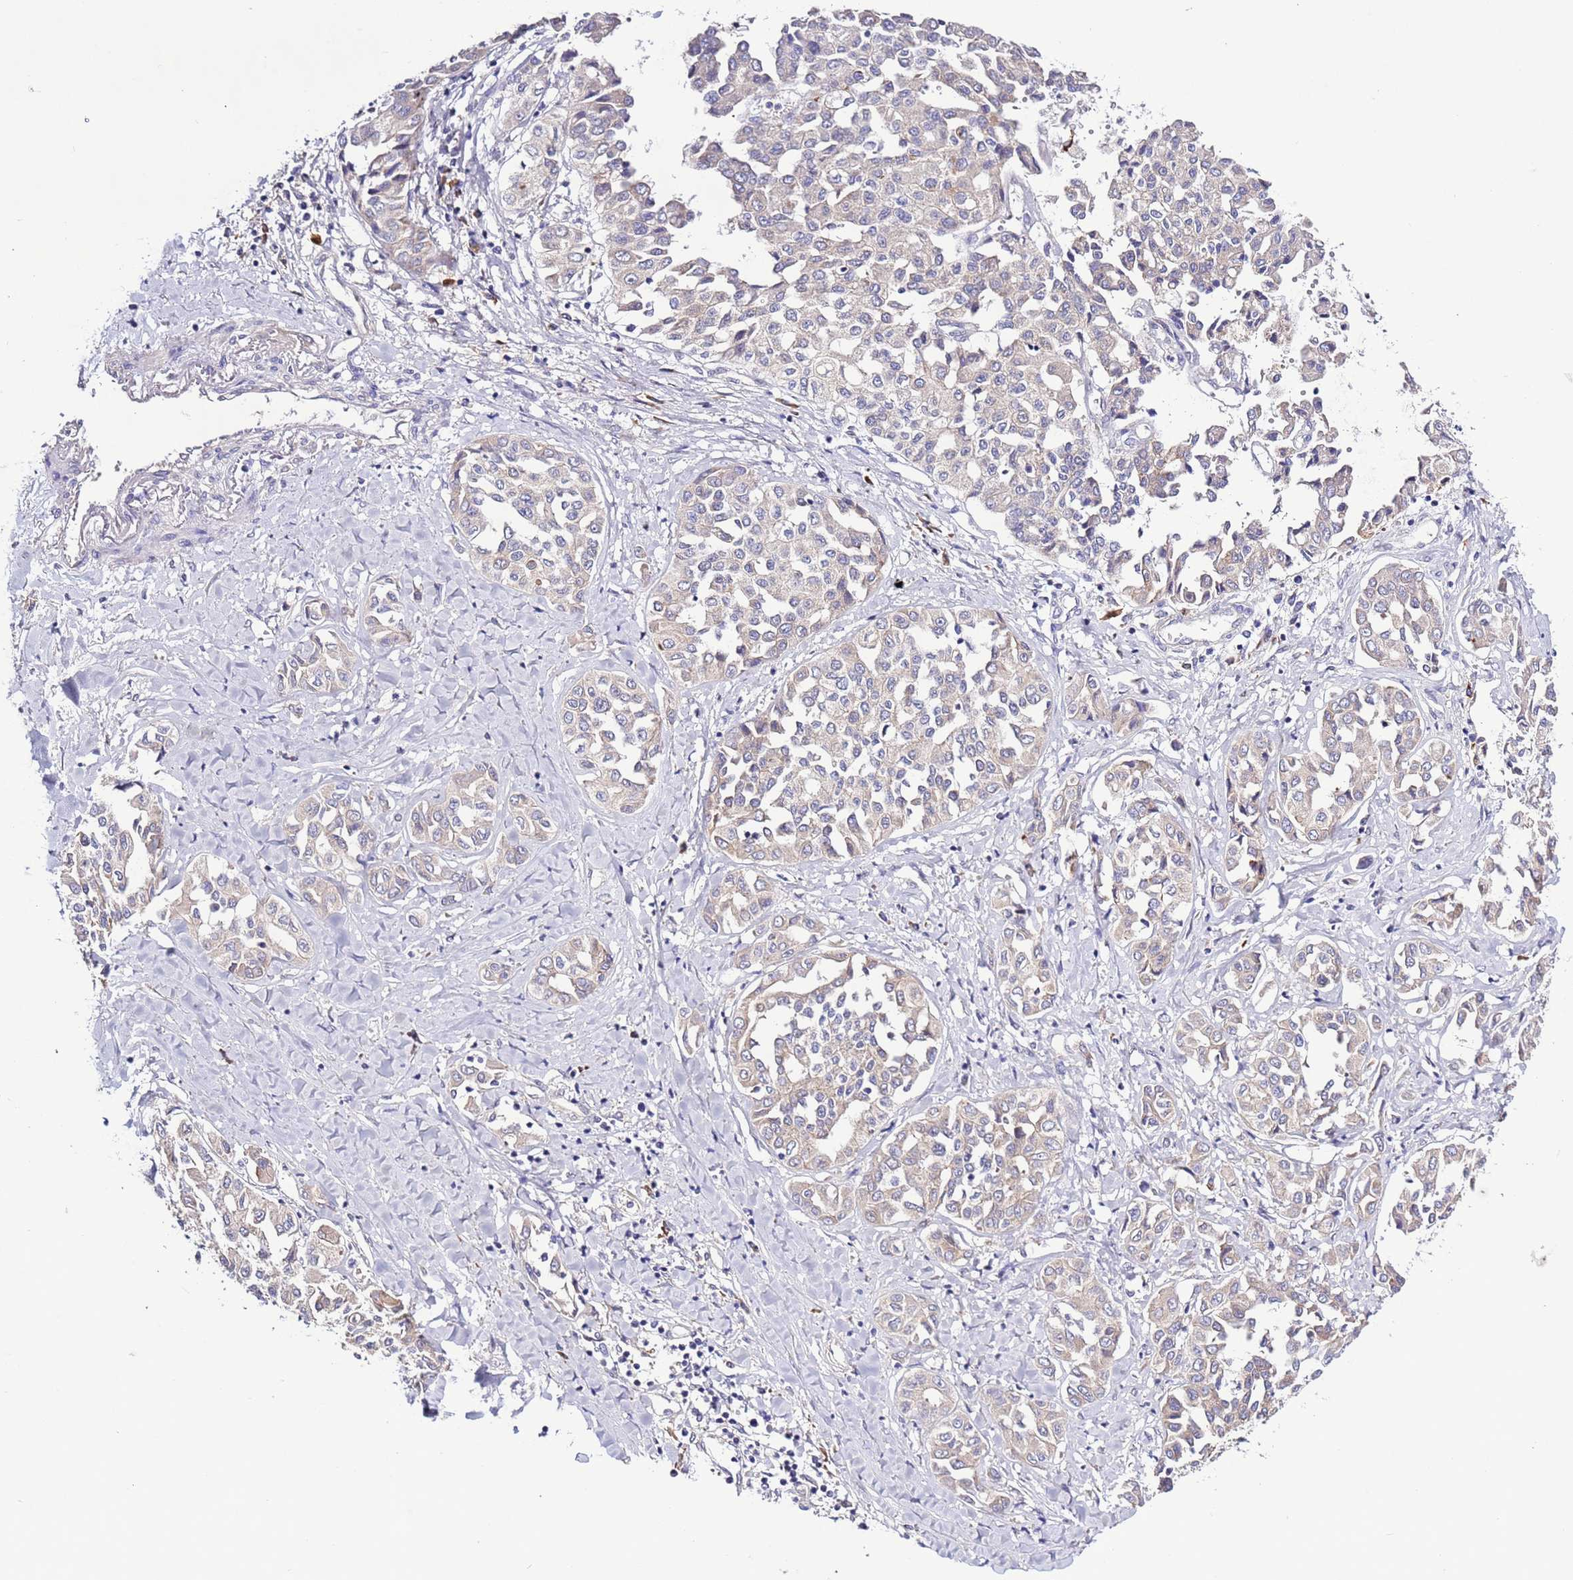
{"staining": {"intensity": "negative", "quantity": "none", "location": "none"}, "tissue": "liver cancer", "cell_type": "Tumor cells", "image_type": "cancer", "snomed": [{"axis": "morphology", "description": "Cholangiocarcinoma"}, {"axis": "topography", "description": "Liver"}], "caption": "The immunohistochemistry (IHC) photomicrograph has no significant staining in tumor cells of liver cancer (cholangiocarcinoma) tissue.", "gene": "SPCS1", "patient": {"sex": "female", "age": 77}}